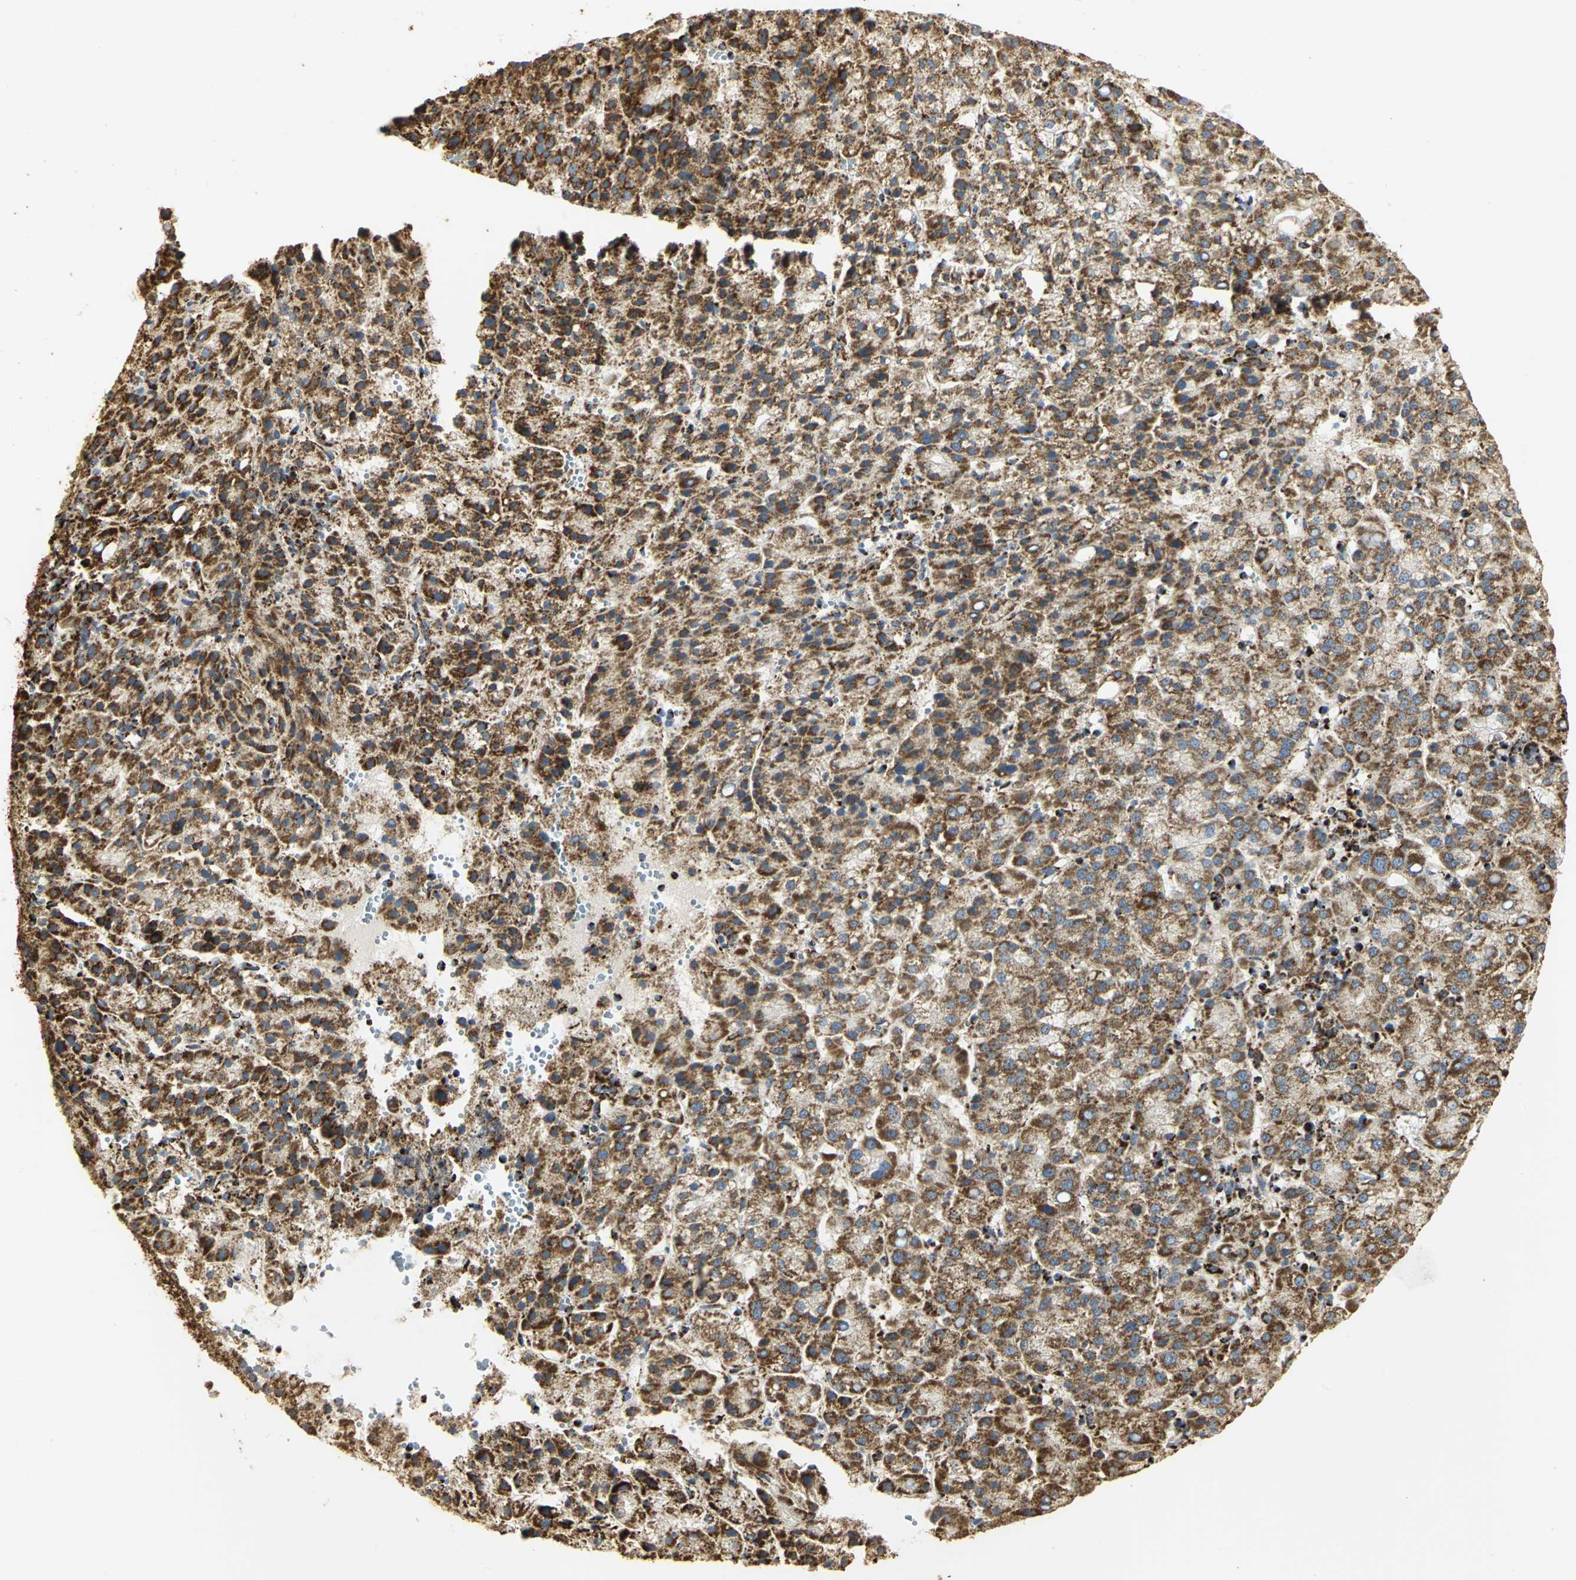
{"staining": {"intensity": "strong", "quantity": ">75%", "location": "cytoplasmic/membranous"}, "tissue": "liver cancer", "cell_type": "Tumor cells", "image_type": "cancer", "snomed": [{"axis": "morphology", "description": "Carcinoma, Hepatocellular, NOS"}, {"axis": "topography", "description": "Liver"}], "caption": "High-power microscopy captured an immunohistochemistry (IHC) histopathology image of hepatocellular carcinoma (liver), revealing strong cytoplasmic/membranous expression in approximately >75% of tumor cells. Using DAB (brown) and hematoxylin (blue) stains, captured at high magnification using brightfield microscopy.", "gene": "VDAC1", "patient": {"sex": "female", "age": 58}}